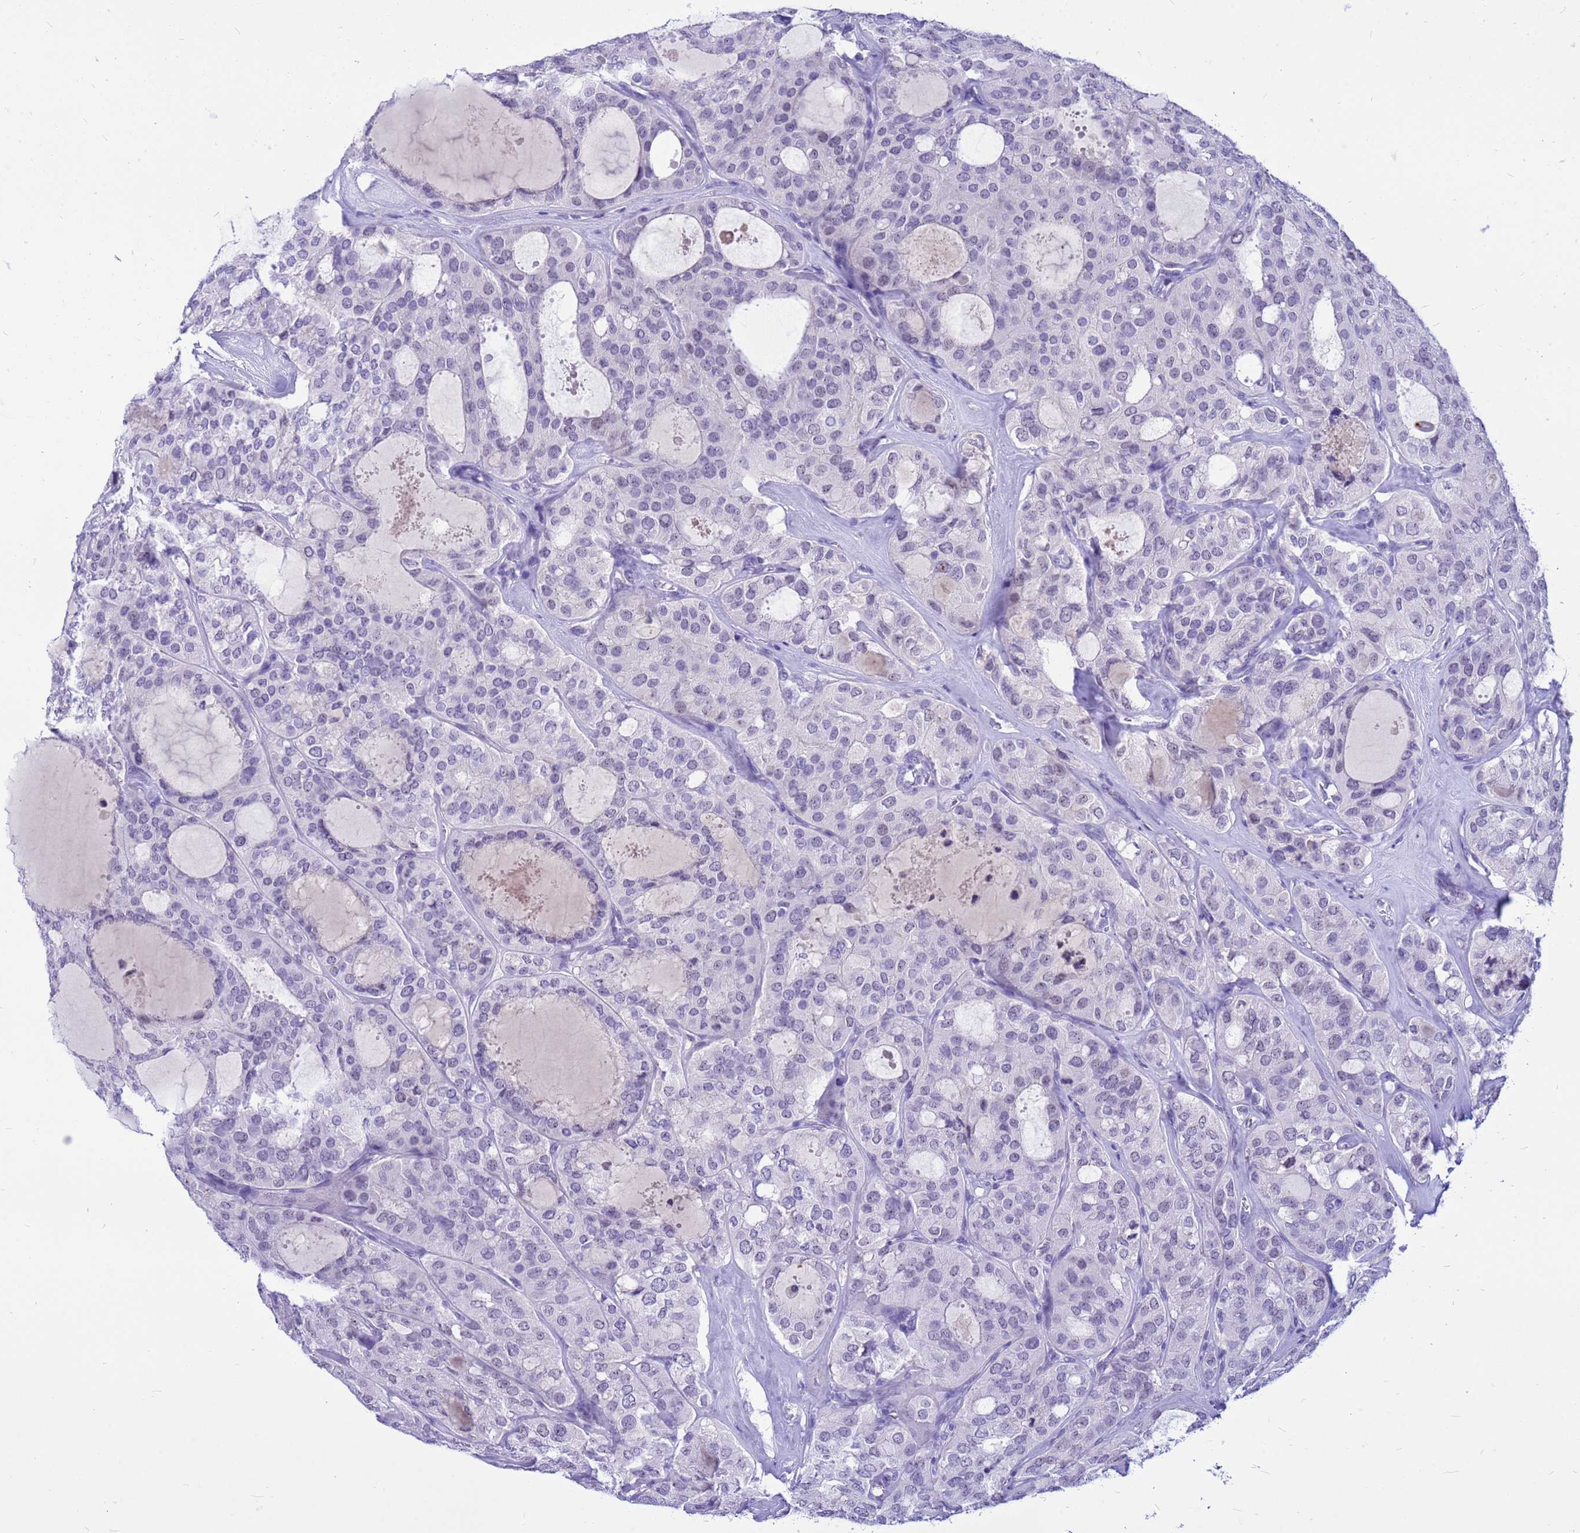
{"staining": {"intensity": "negative", "quantity": "none", "location": "none"}, "tissue": "thyroid cancer", "cell_type": "Tumor cells", "image_type": "cancer", "snomed": [{"axis": "morphology", "description": "Follicular adenoma carcinoma, NOS"}, {"axis": "topography", "description": "Thyroid gland"}], "caption": "DAB immunohistochemical staining of thyroid cancer reveals no significant staining in tumor cells.", "gene": "DMRTC2", "patient": {"sex": "male", "age": 75}}